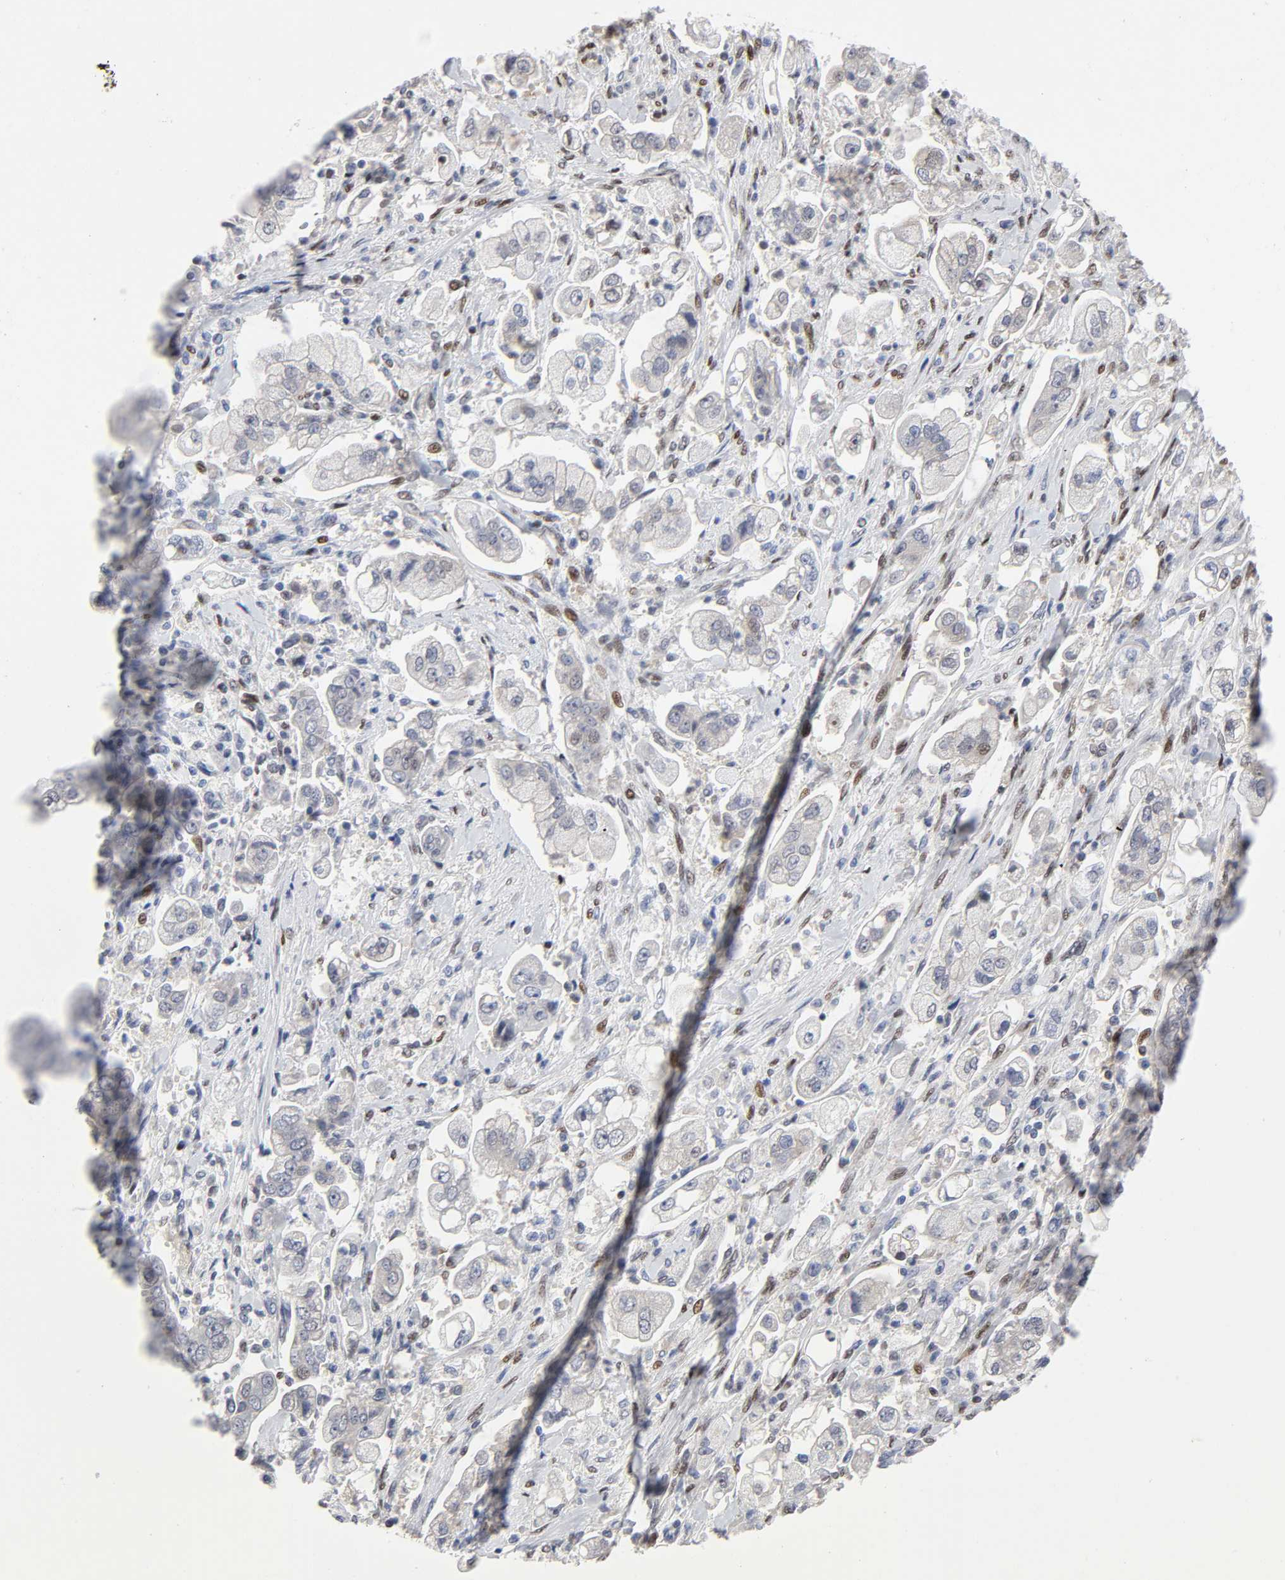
{"staining": {"intensity": "negative", "quantity": "none", "location": "none"}, "tissue": "stomach cancer", "cell_type": "Tumor cells", "image_type": "cancer", "snomed": [{"axis": "morphology", "description": "Adenocarcinoma, NOS"}, {"axis": "topography", "description": "Stomach"}], "caption": "Immunohistochemistry (IHC) photomicrograph of neoplastic tissue: human stomach cancer stained with DAB shows no significant protein staining in tumor cells.", "gene": "STK38", "patient": {"sex": "male", "age": 62}}